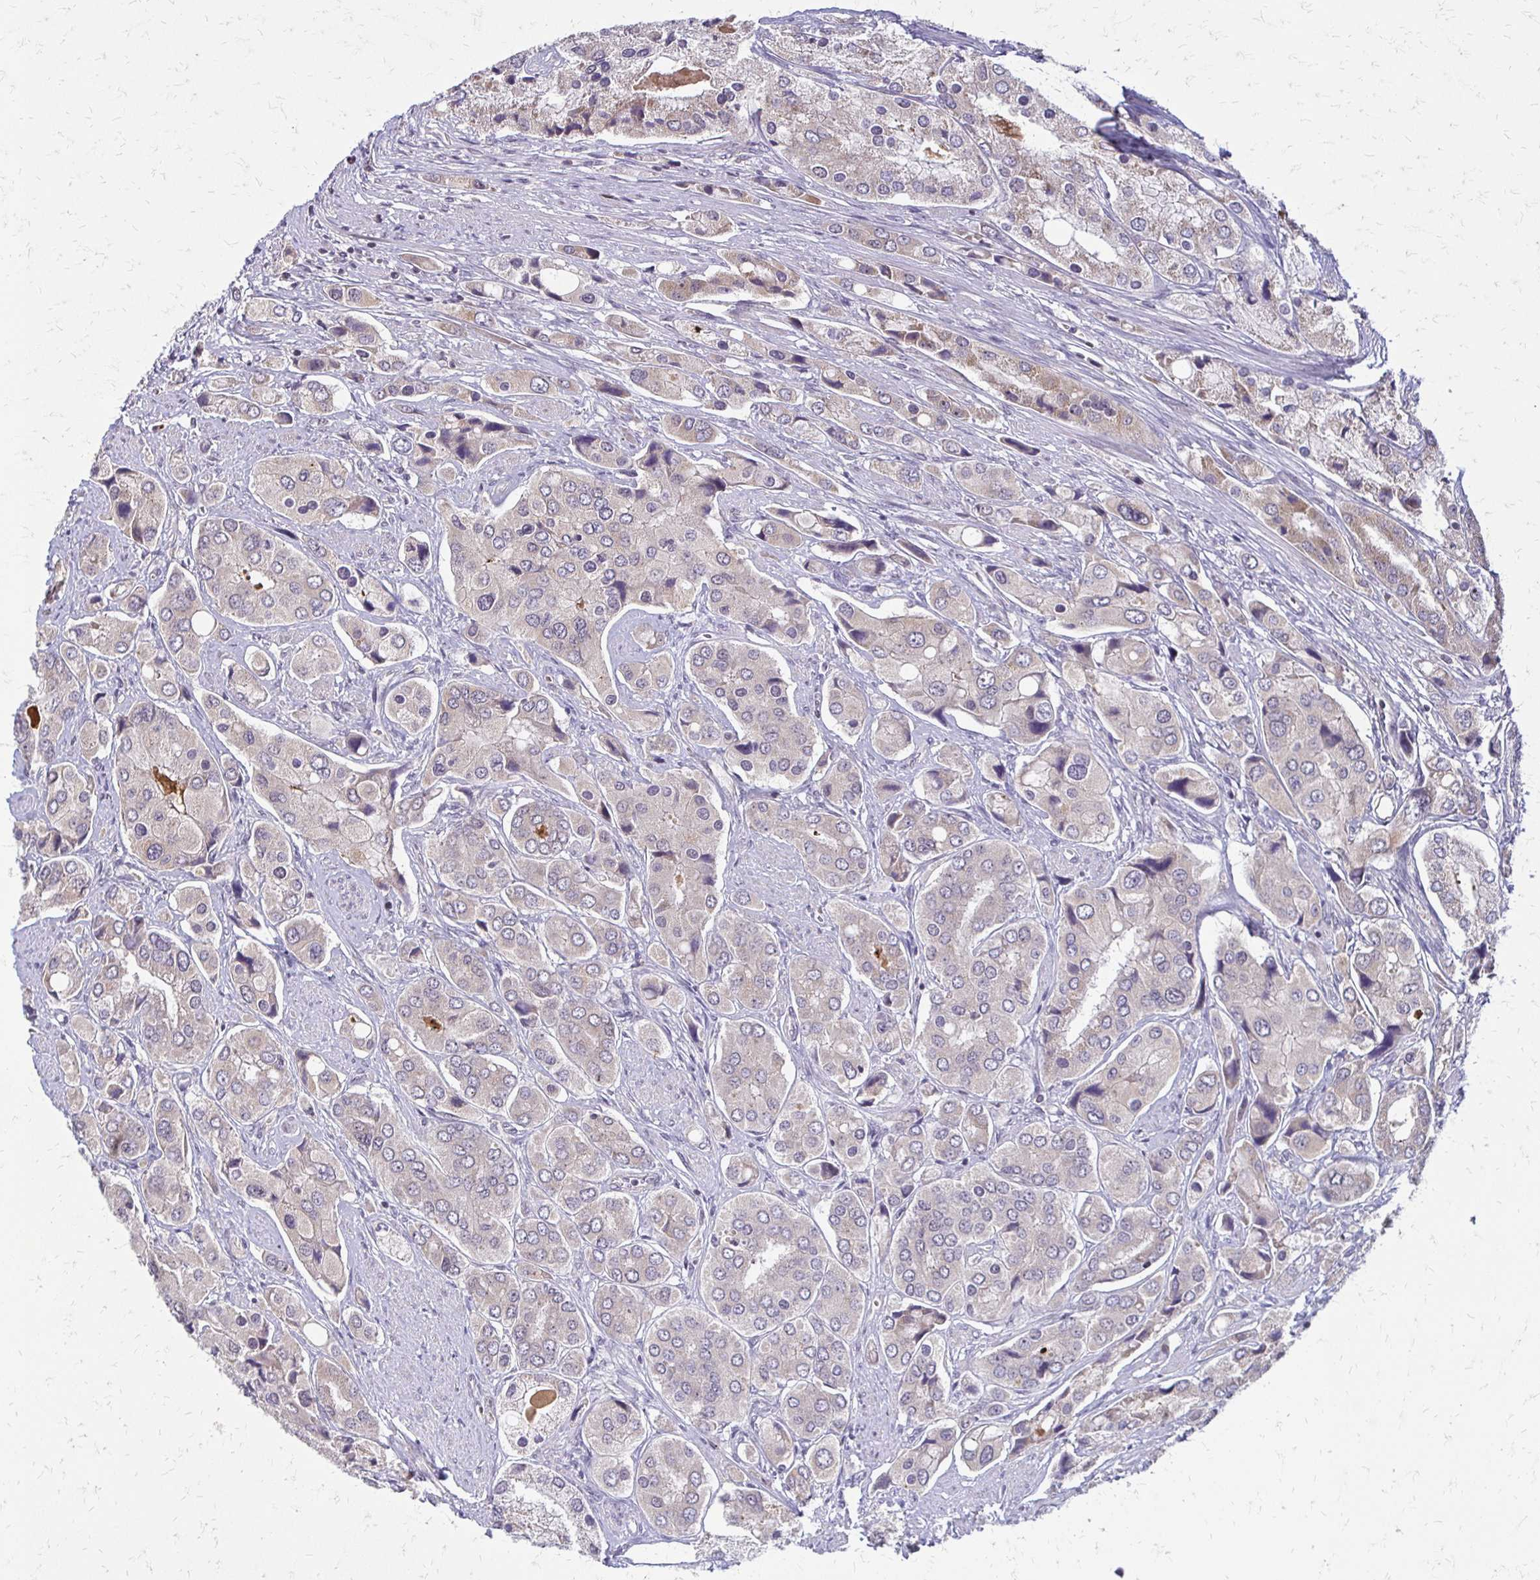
{"staining": {"intensity": "weak", "quantity": "<25%", "location": "cytoplasmic/membranous"}, "tissue": "prostate cancer", "cell_type": "Tumor cells", "image_type": "cancer", "snomed": [{"axis": "morphology", "description": "Adenocarcinoma, Low grade"}, {"axis": "topography", "description": "Prostate"}], "caption": "Prostate cancer (low-grade adenocarcinoma) was stained to show a protein in brown. There is no significant positivity in tumor cells.", "gene": "TRIR", "patient": {"sex": "male", "age": 69}}